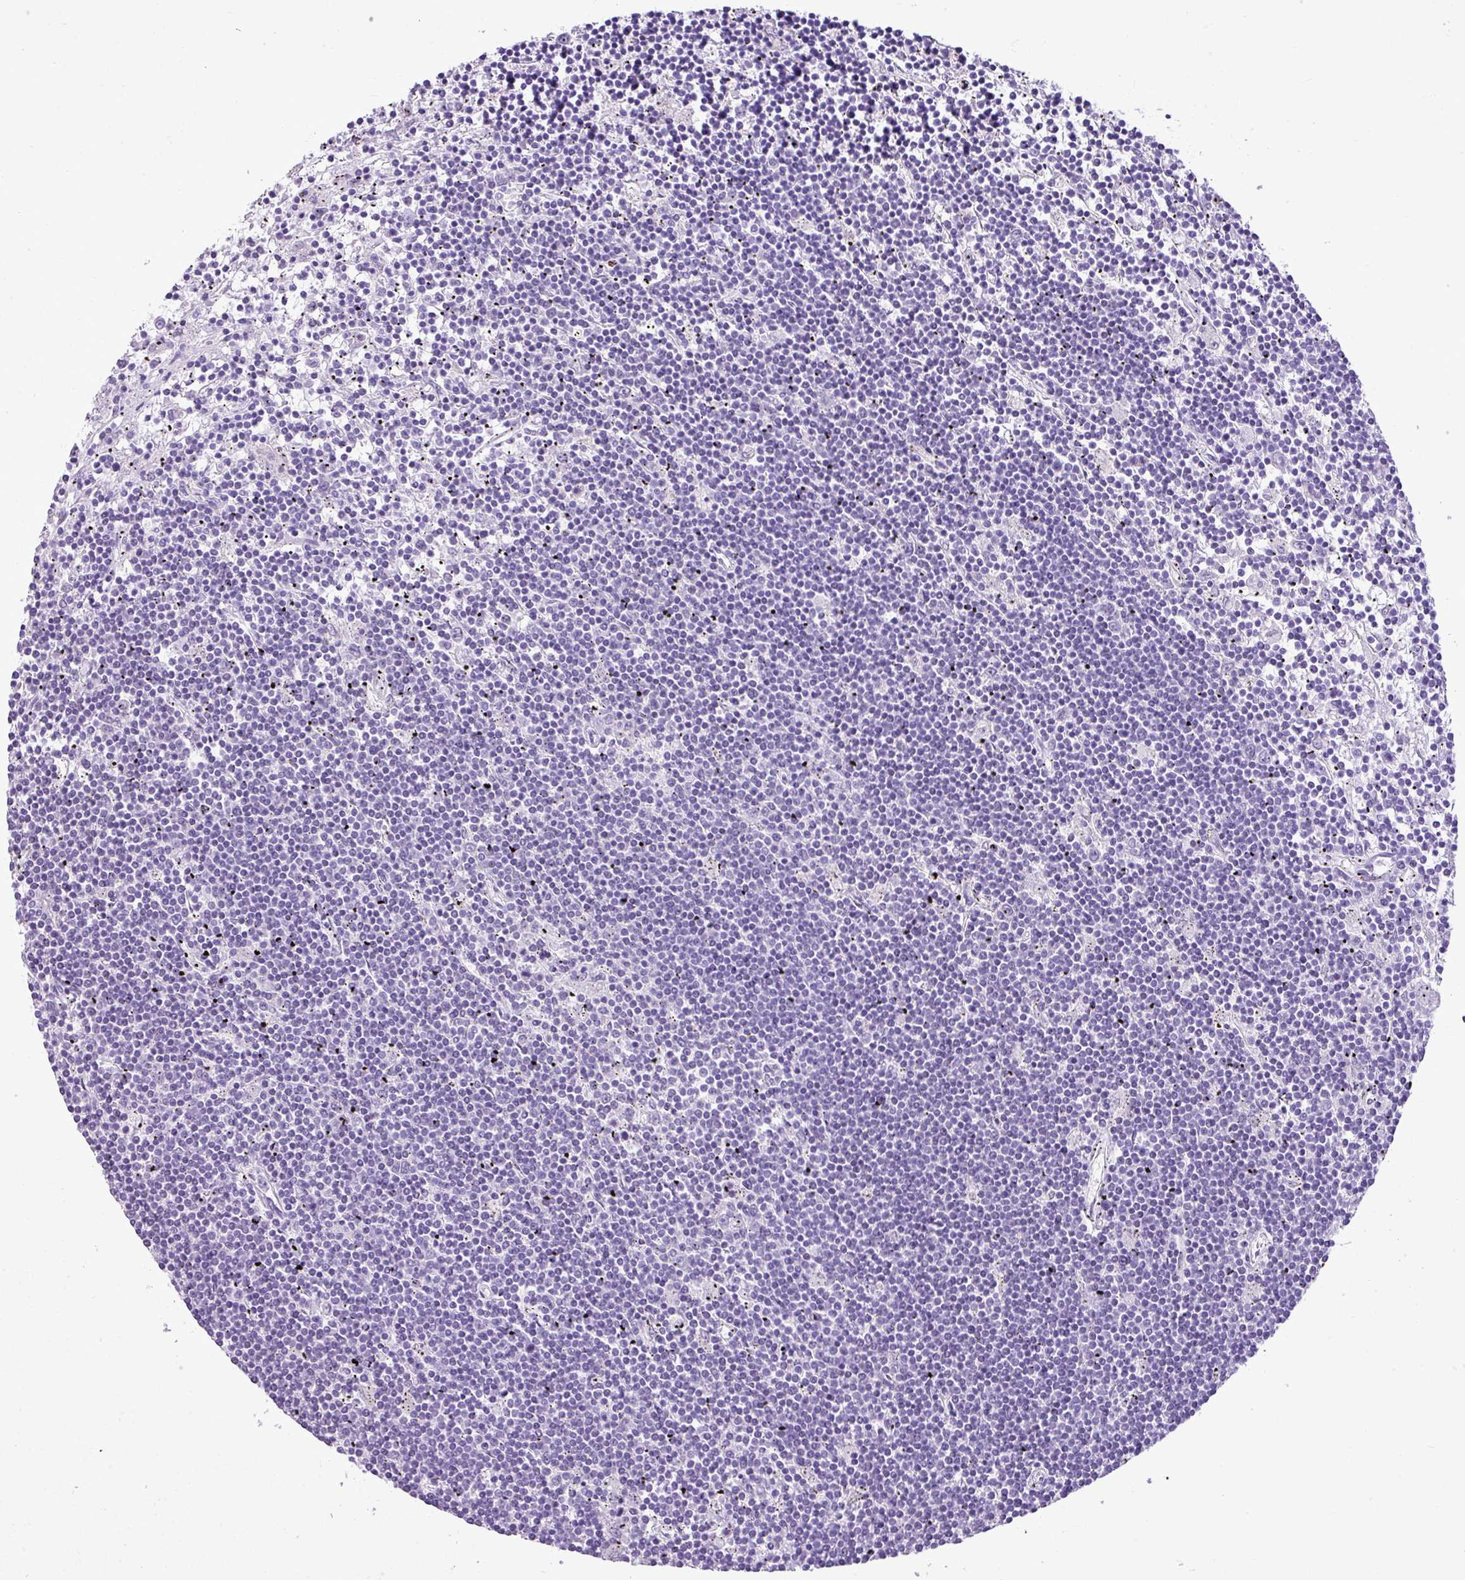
{"staining": {"intensity": "negative", "quantity": "none", "location": "none"}, "tissue": "lymphoma", "cell_type": "Tumor cells", "image_type": "cancer", "snomed": [{"axis": "morphology", "description": "Malignant lymphoma, non-Hodgkin's type, Low grade"}, {"axis": "topography", "description": "Spleen"}], "caption": "Histopathology image shows no protein staining in tumor cells of malignant lymphoma, non-Hodgkin's type (low-grade) tissue.", "gene": "IL17A", "patient": {"sex": "male", "age": 76}}